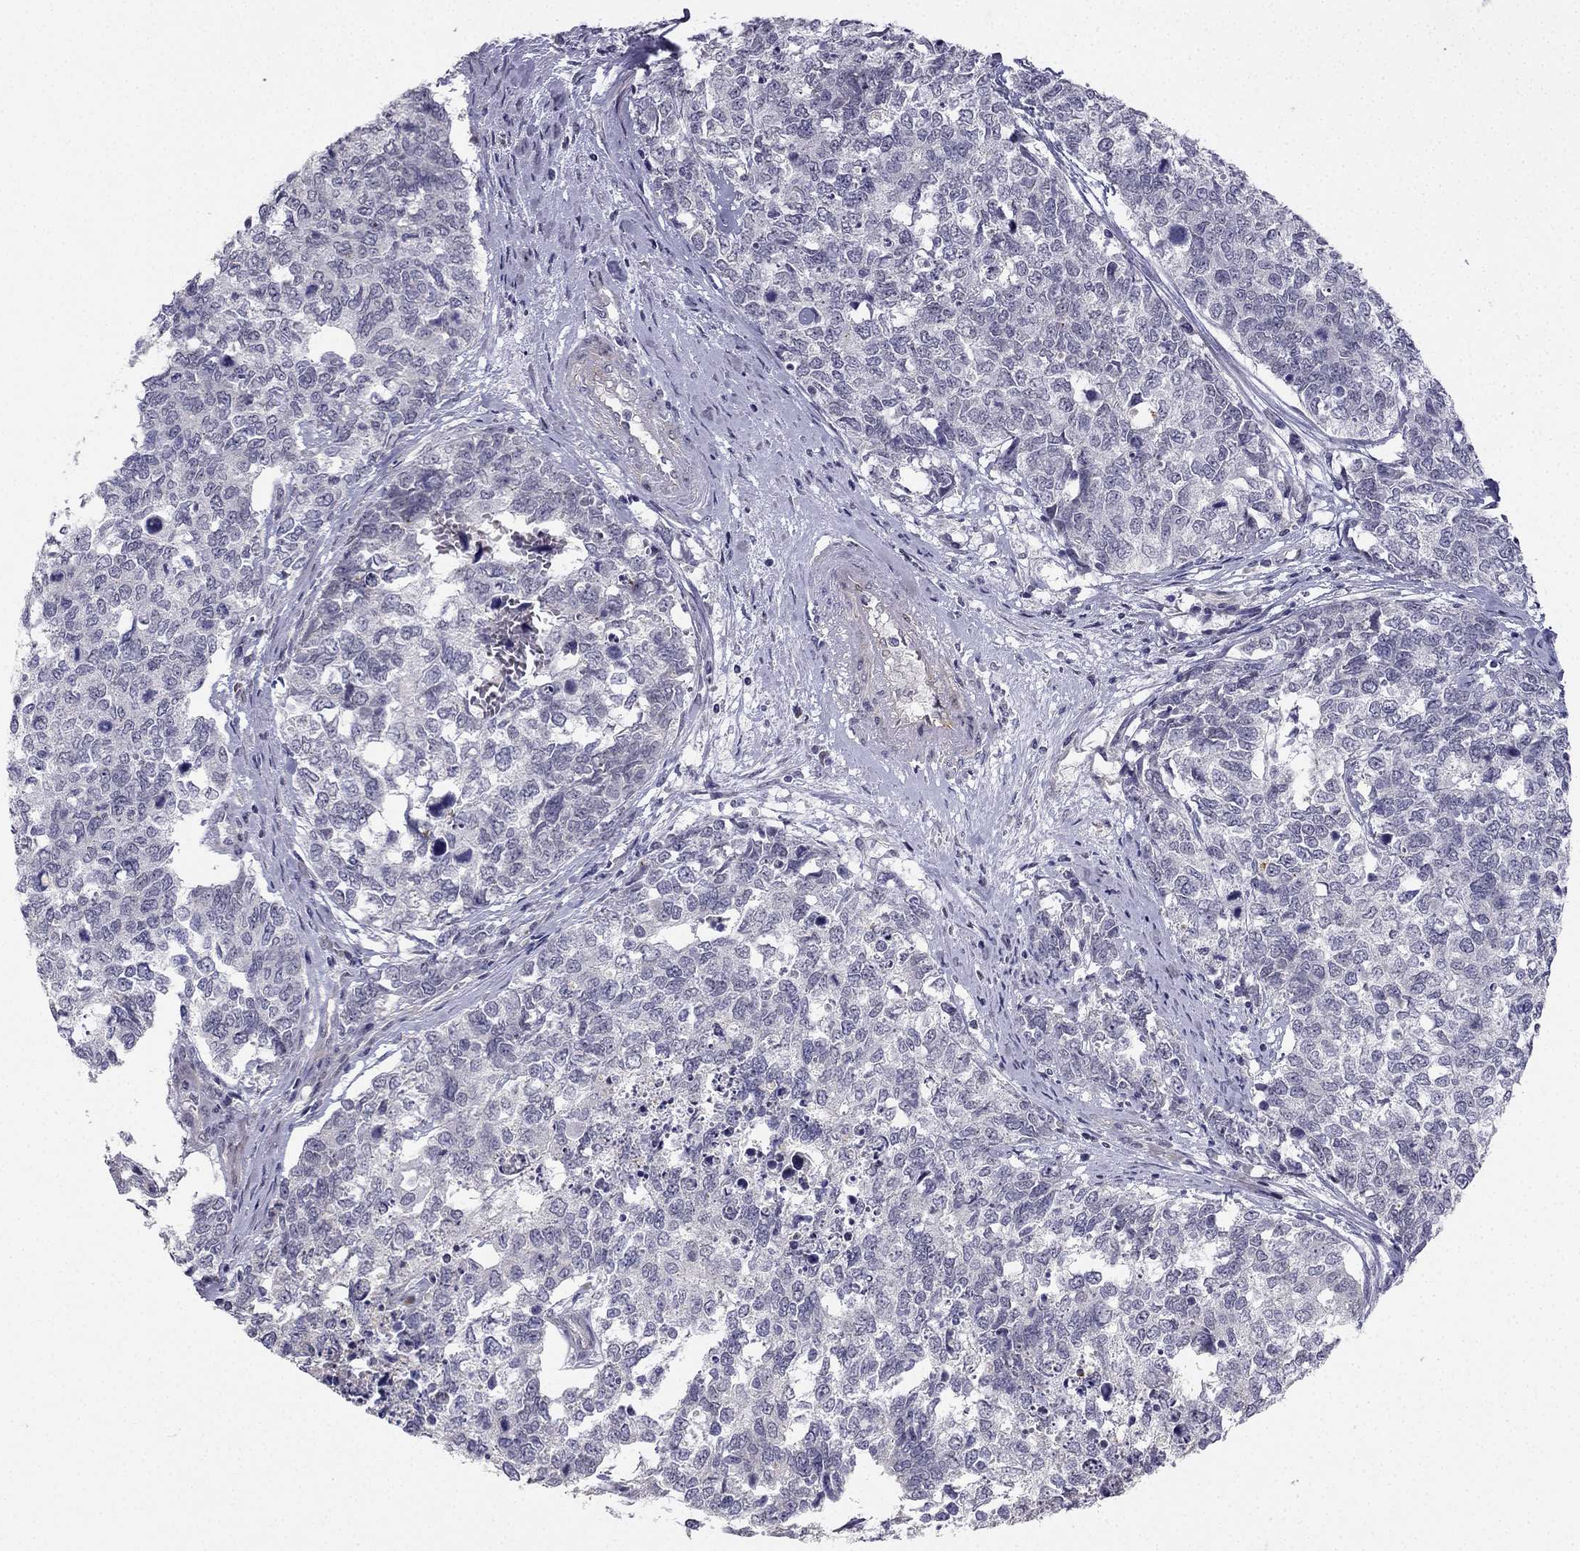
{"staining": {"intensity": "negative", "quantity": "none", "location": "none"}, "tissue": "cervical cancer", "cell_type": "Tumor cells", "image_type": "cancer", "snomed": [{"axis": "morphology", "description": "Squamous cell carcinoma, NOS"}, {"axis": "topography", "description": "Cervix"}], "caption": "High power microscopy photomicrograph of an IHC photomicrograph of cervical cancer, revealing no significant positivity in tumor cells. (DAB (3,3'-diaminobenzidine) immunohistochemistry visualized using brightfield microscopy, high magnification).", "gene": "CHST8", "patient": {"sex": "female", "age": 63}}